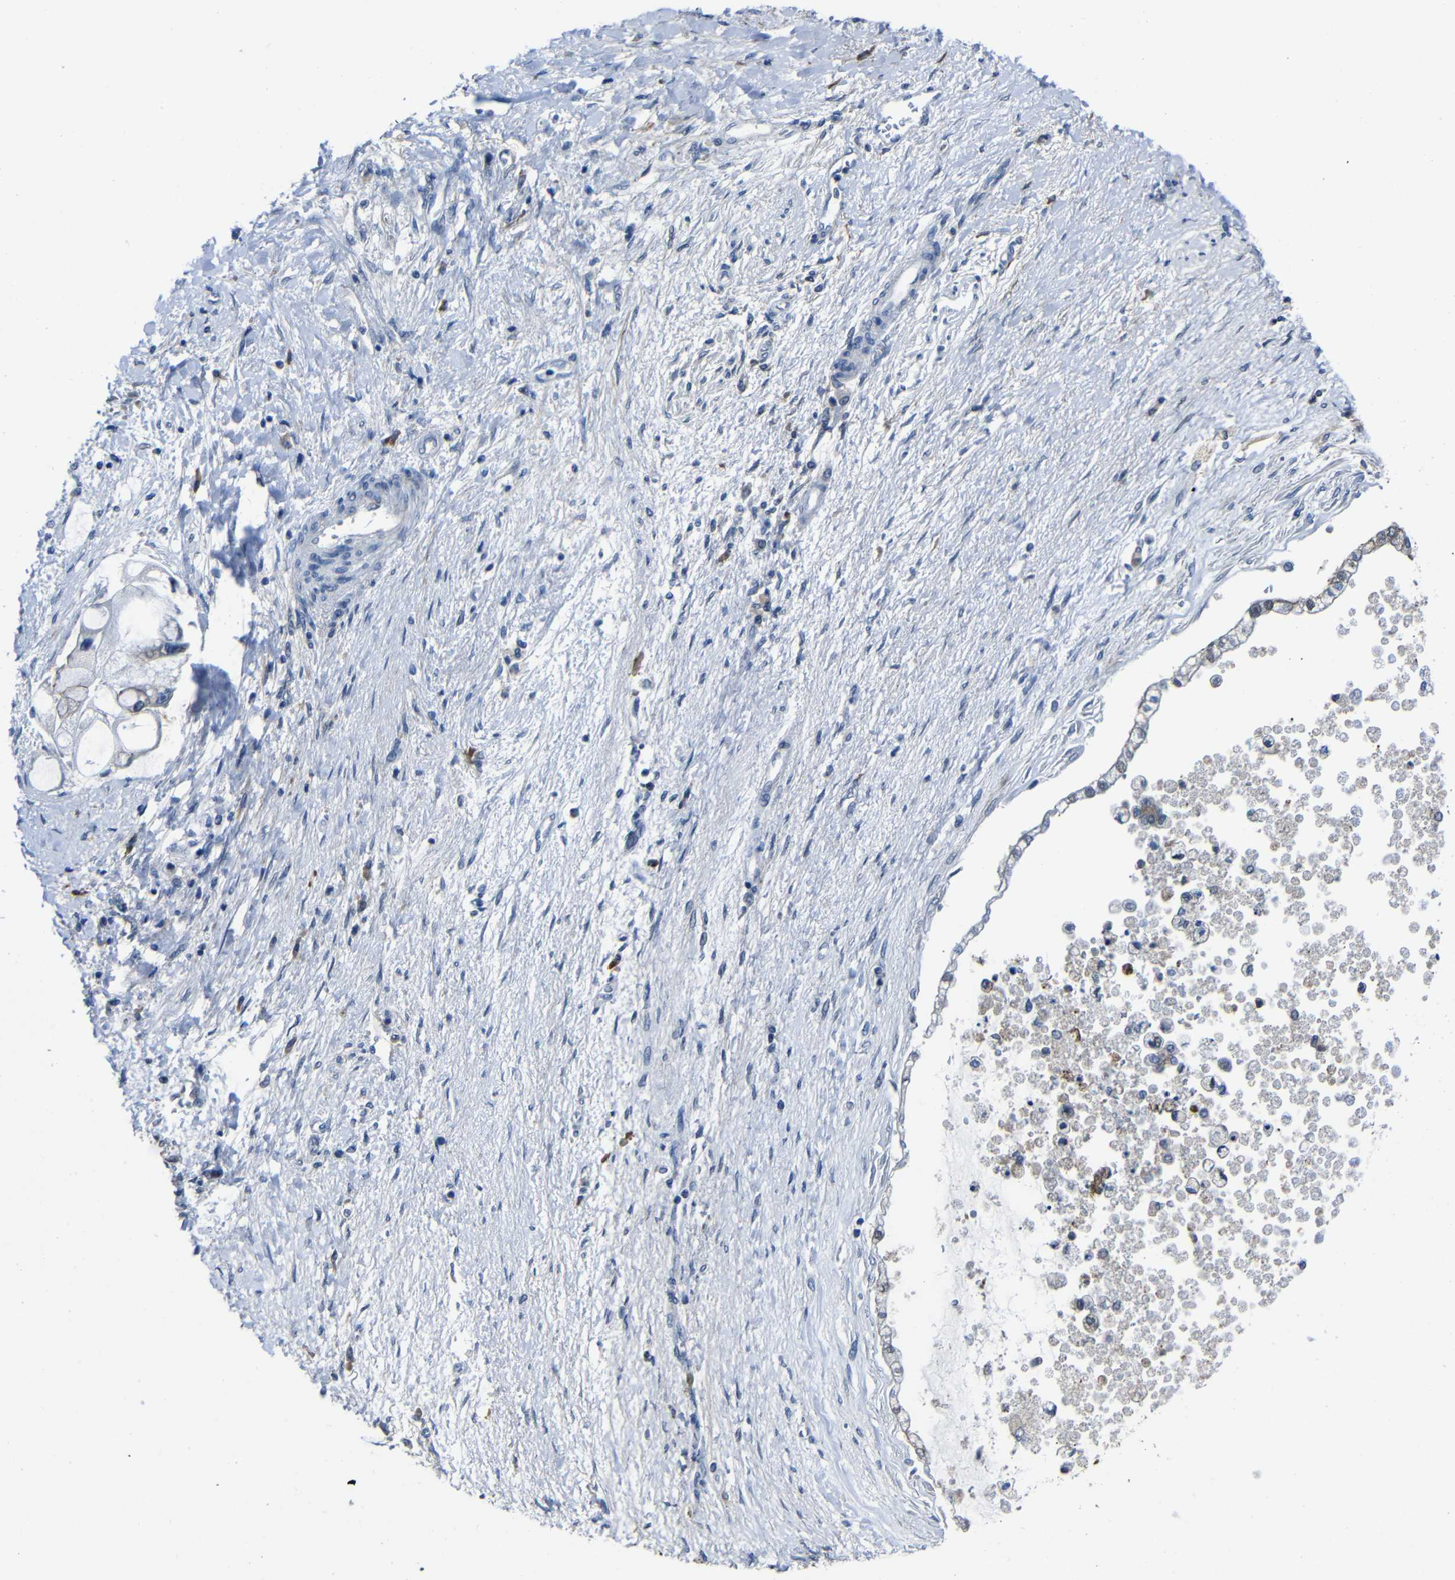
{"staining": {"intensity": "moderate", "quantity": "25%-75%", "location": "cytoplasmic/membranous"}, "tissue": "liver cancer", "cell_type": "Tumor cells", "image_type": "cancer", "snomed": [{"axis": "morphology", "description": "Cholangiocarcinoma"}, {"axis": "topography", "description": "Liver"}], "caption": "The micrograph exhibits staining of liver cancer (cholangiocarcinoma), revealing moderate cytoplasmic/membranous protein staining (brown color) within tumor cells. (Stains: DAB (3,3'-diaminobenzidine) in brown, nuclei in blue, Microscopy: brightfield microscopy at high magnification).", "gene": "SEMA4B", "patient": {"sex": "male", "age": 50}}